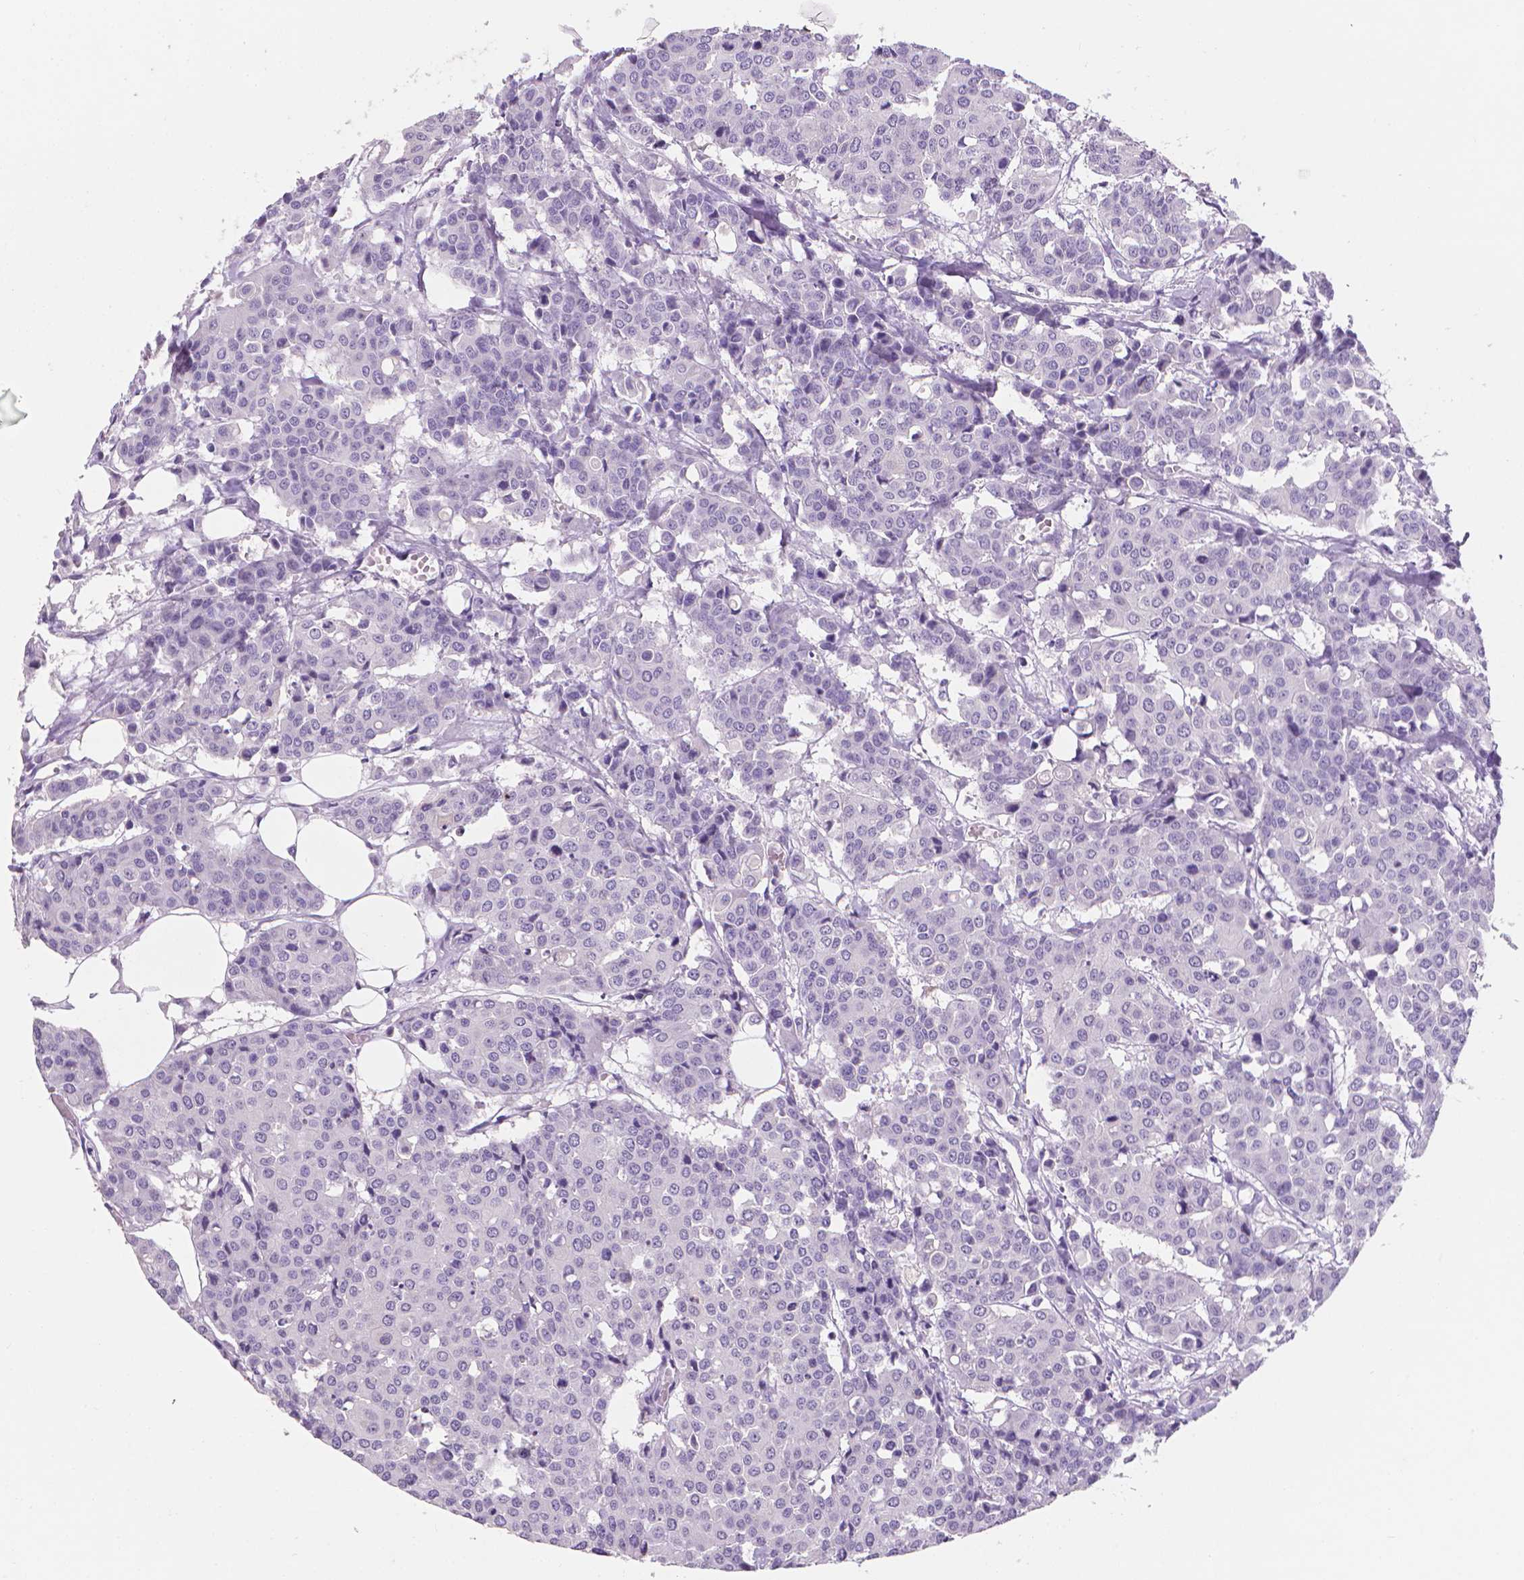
{"staining": {"intensity": "negative", "quantity": "none", "location": "none"}, "tissue": "carcinoid", "cell_type": "Tumor cells", "image_type": "cancer", "snomed": [{"axis": "morphology", "description": "Carcinoid, malignant, NOS"}, {"axis": "topography", "description": "Colon"}], "caption": "IHC of human carcinoid reveals no staining in tumor cells.", "gene": "XPNPEP2", "patient": {"sex": "male", "age": 81}}